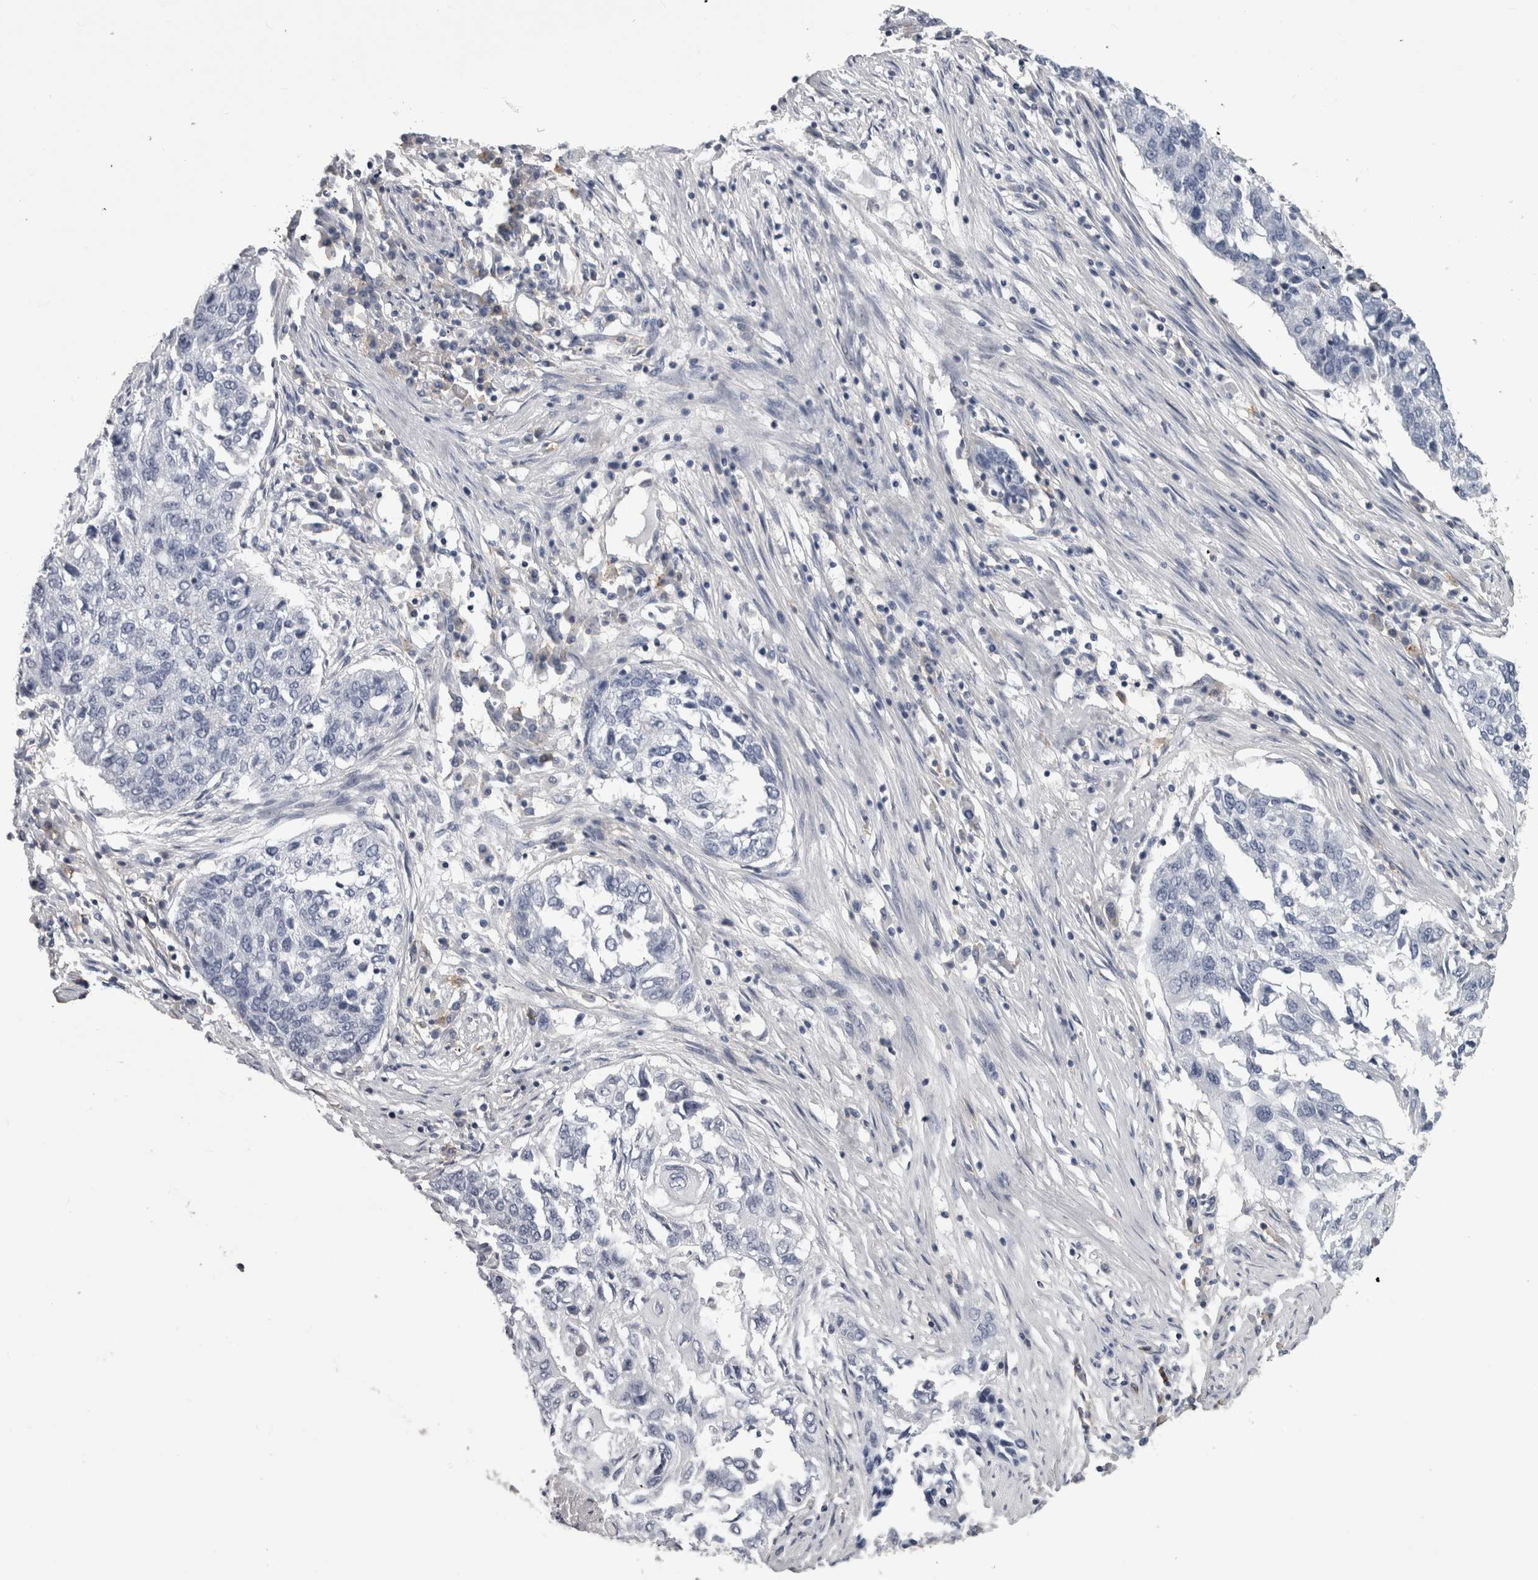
{"staining": {"intensity": "negative", "quantity": "none", "location": "none"}, "tissue": "lung cancer", "cell_type": "Tumor cells", "image_type": "cancer", "snomed": [{"axis": "morphology", "description": "Squamous cell carcinoma, NOS"}, {"axis": "topography", "description": "Lung"}], "caption": "DAB immunohistochemical staining of human lung squamous cell carcinoma reveals no significant expression in tumor cells.", "gene": "AFMID", "patient": {"sex": "female", "age": 63}}